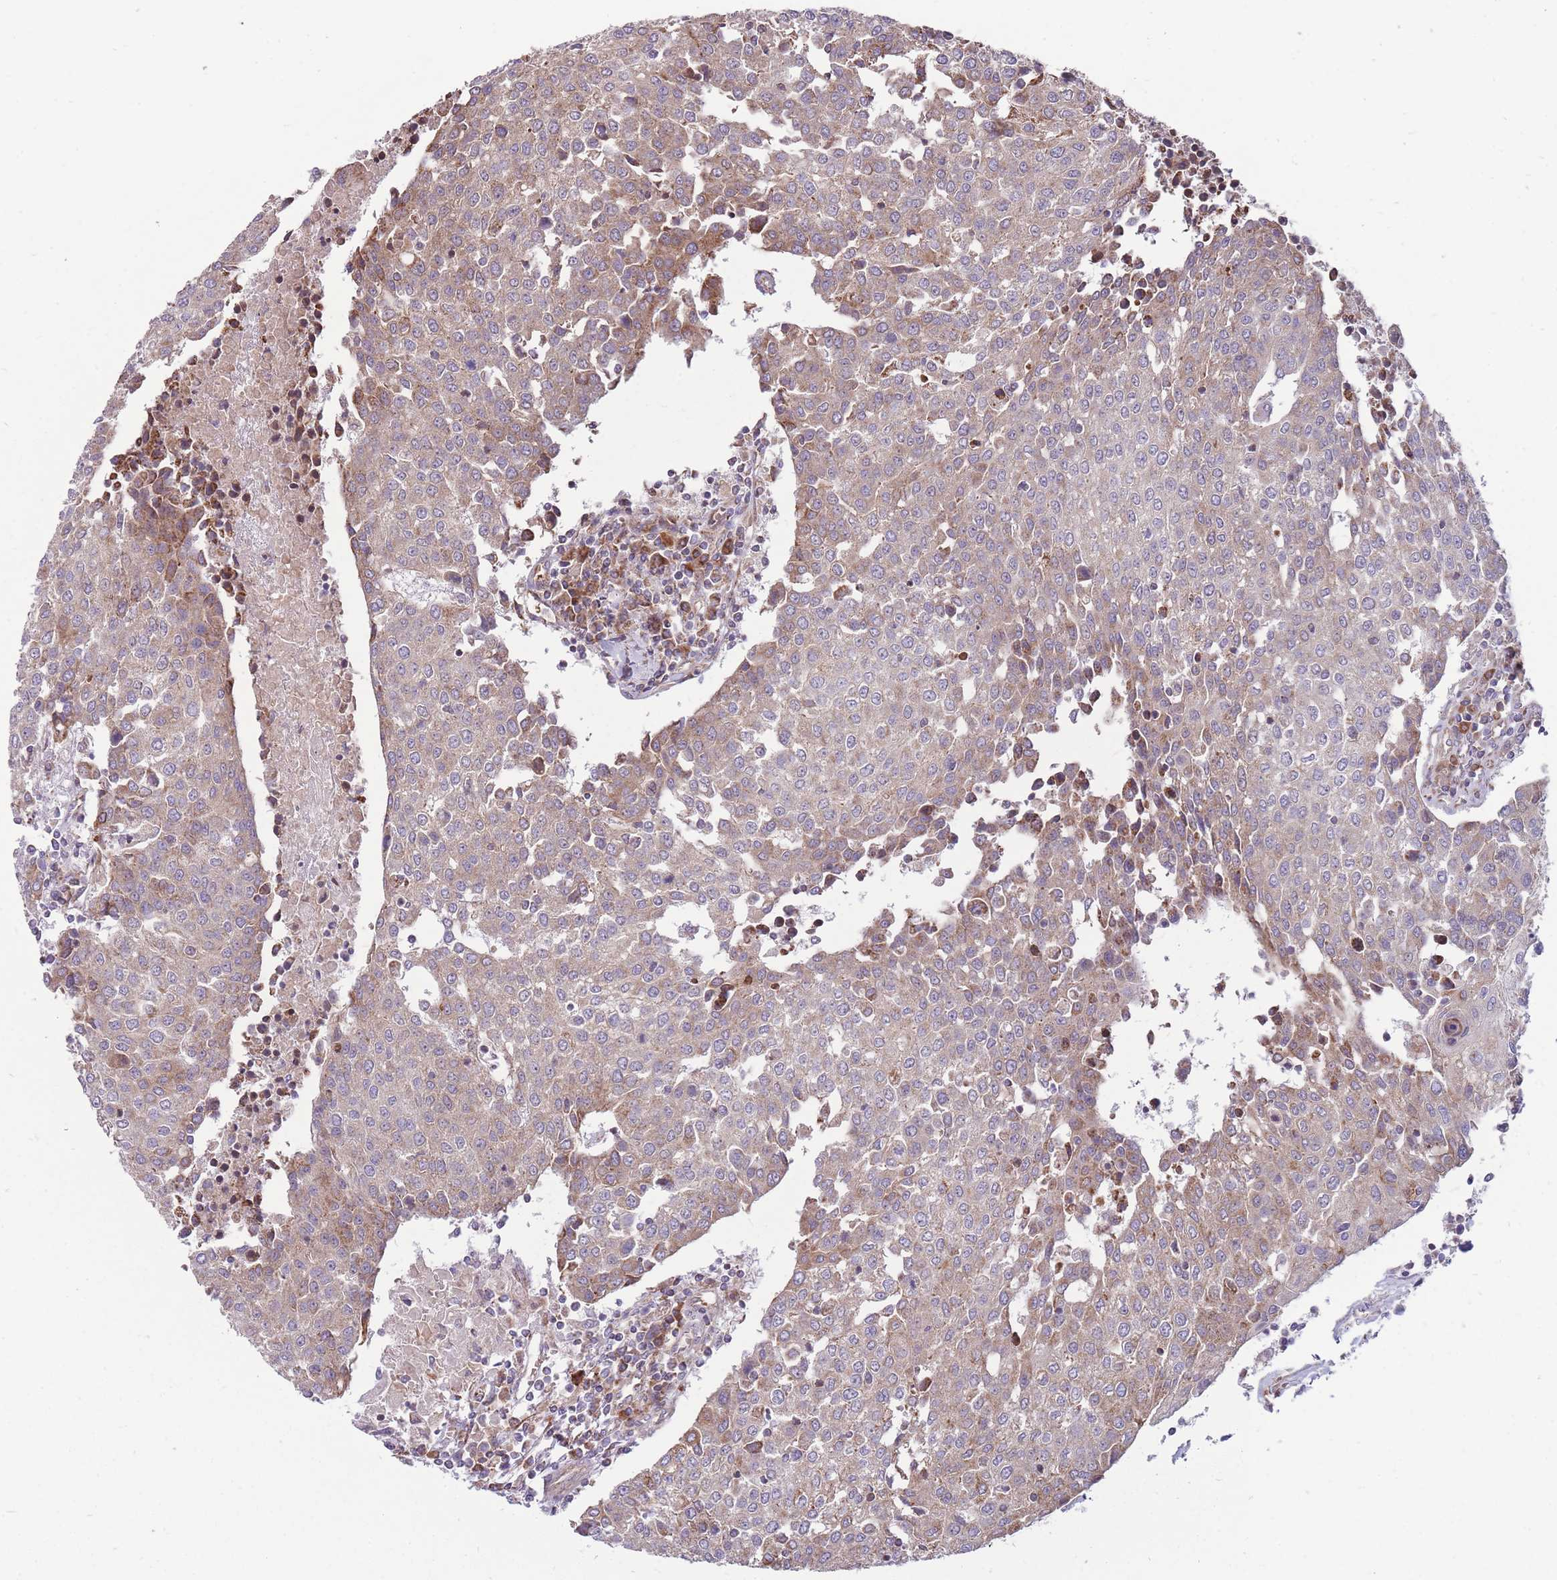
{"staining": {"intensity": "moderate", "quantity": "<25%", "location": "cytoplasmic/membranous"}, "tissue": "urothelial cancer", "cell_type": "Tumor cells", "image_type": "cancer", "snomed": [{"axis": "morphology", "description": "Urothelial carcinoma, High grade"}, {"axis": "topography", "description": "Urinary bladder"}], "caption": "Immunohistochemical staining of urothelial cancer displays low levels of moderate cytoplasmic/membranous protein staining in about <25% of tumor cells.", "gene": "ANKRD10", "patient": {"sex": "female", "age": 85}}